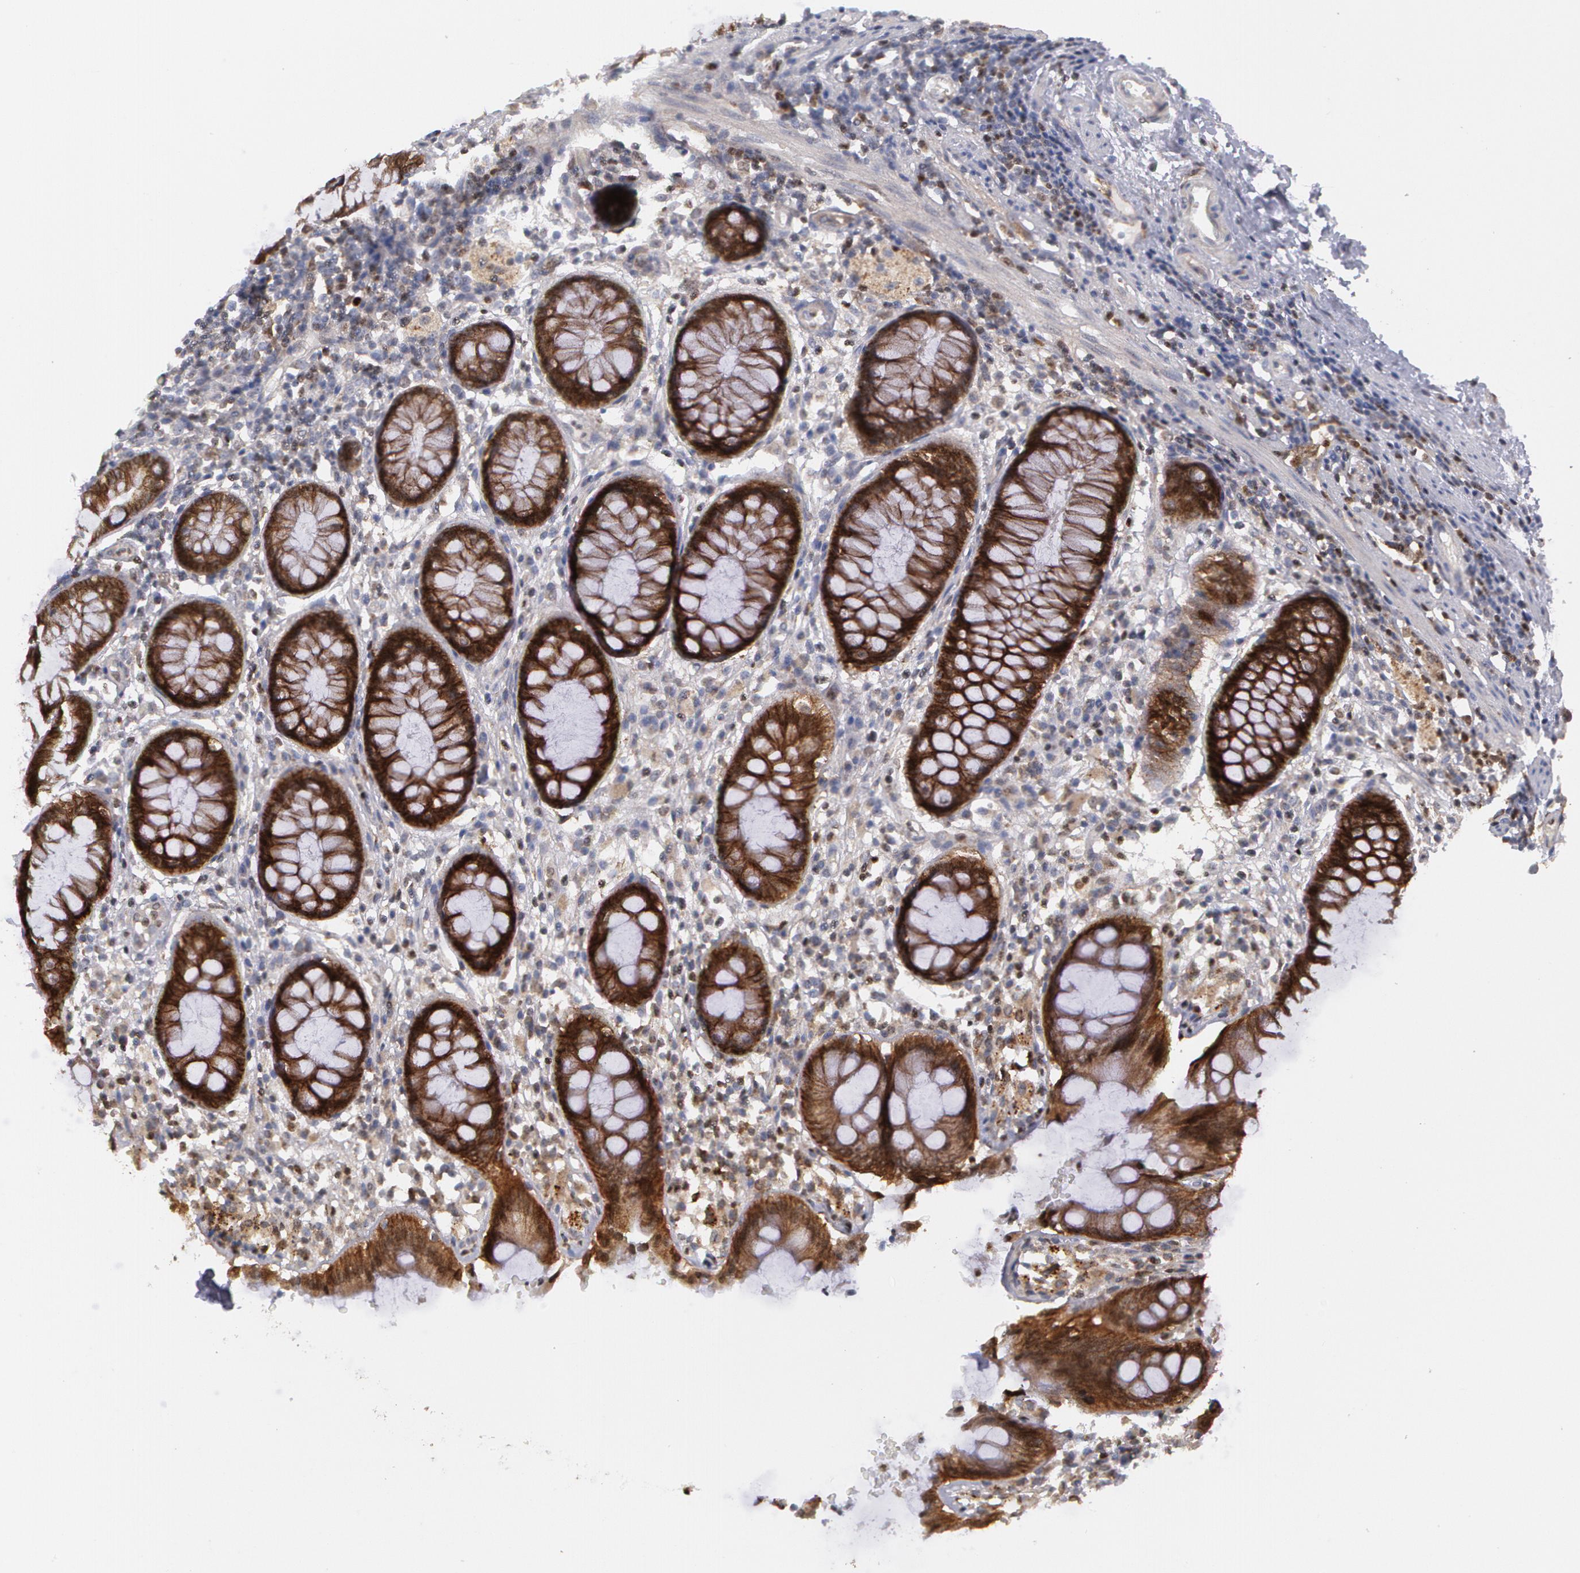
{"staining": {"intensity": "strong", "quantity": ">75%", "location": "cytoplasmic/membranous,nuclear"}, "tissue": "rectum", "cell_type": "Glandular cells", "image_type": "normal", "snomed": [{"axis": "morphology", "description": "Normal tissue, NOS"}, {"axis": "topography", "description": "Rectum"}], "caption": "The micrograph reveals staining of benign rectum, revealing strong cytoplasmic/membranous,nuclear protein expression (brown color) within glandular cells. (DAB IHC, brown staining for protein, blue staining for nuclei).", "gene": "ERBB2", "patient": {"sex": "female", "age": 66}}